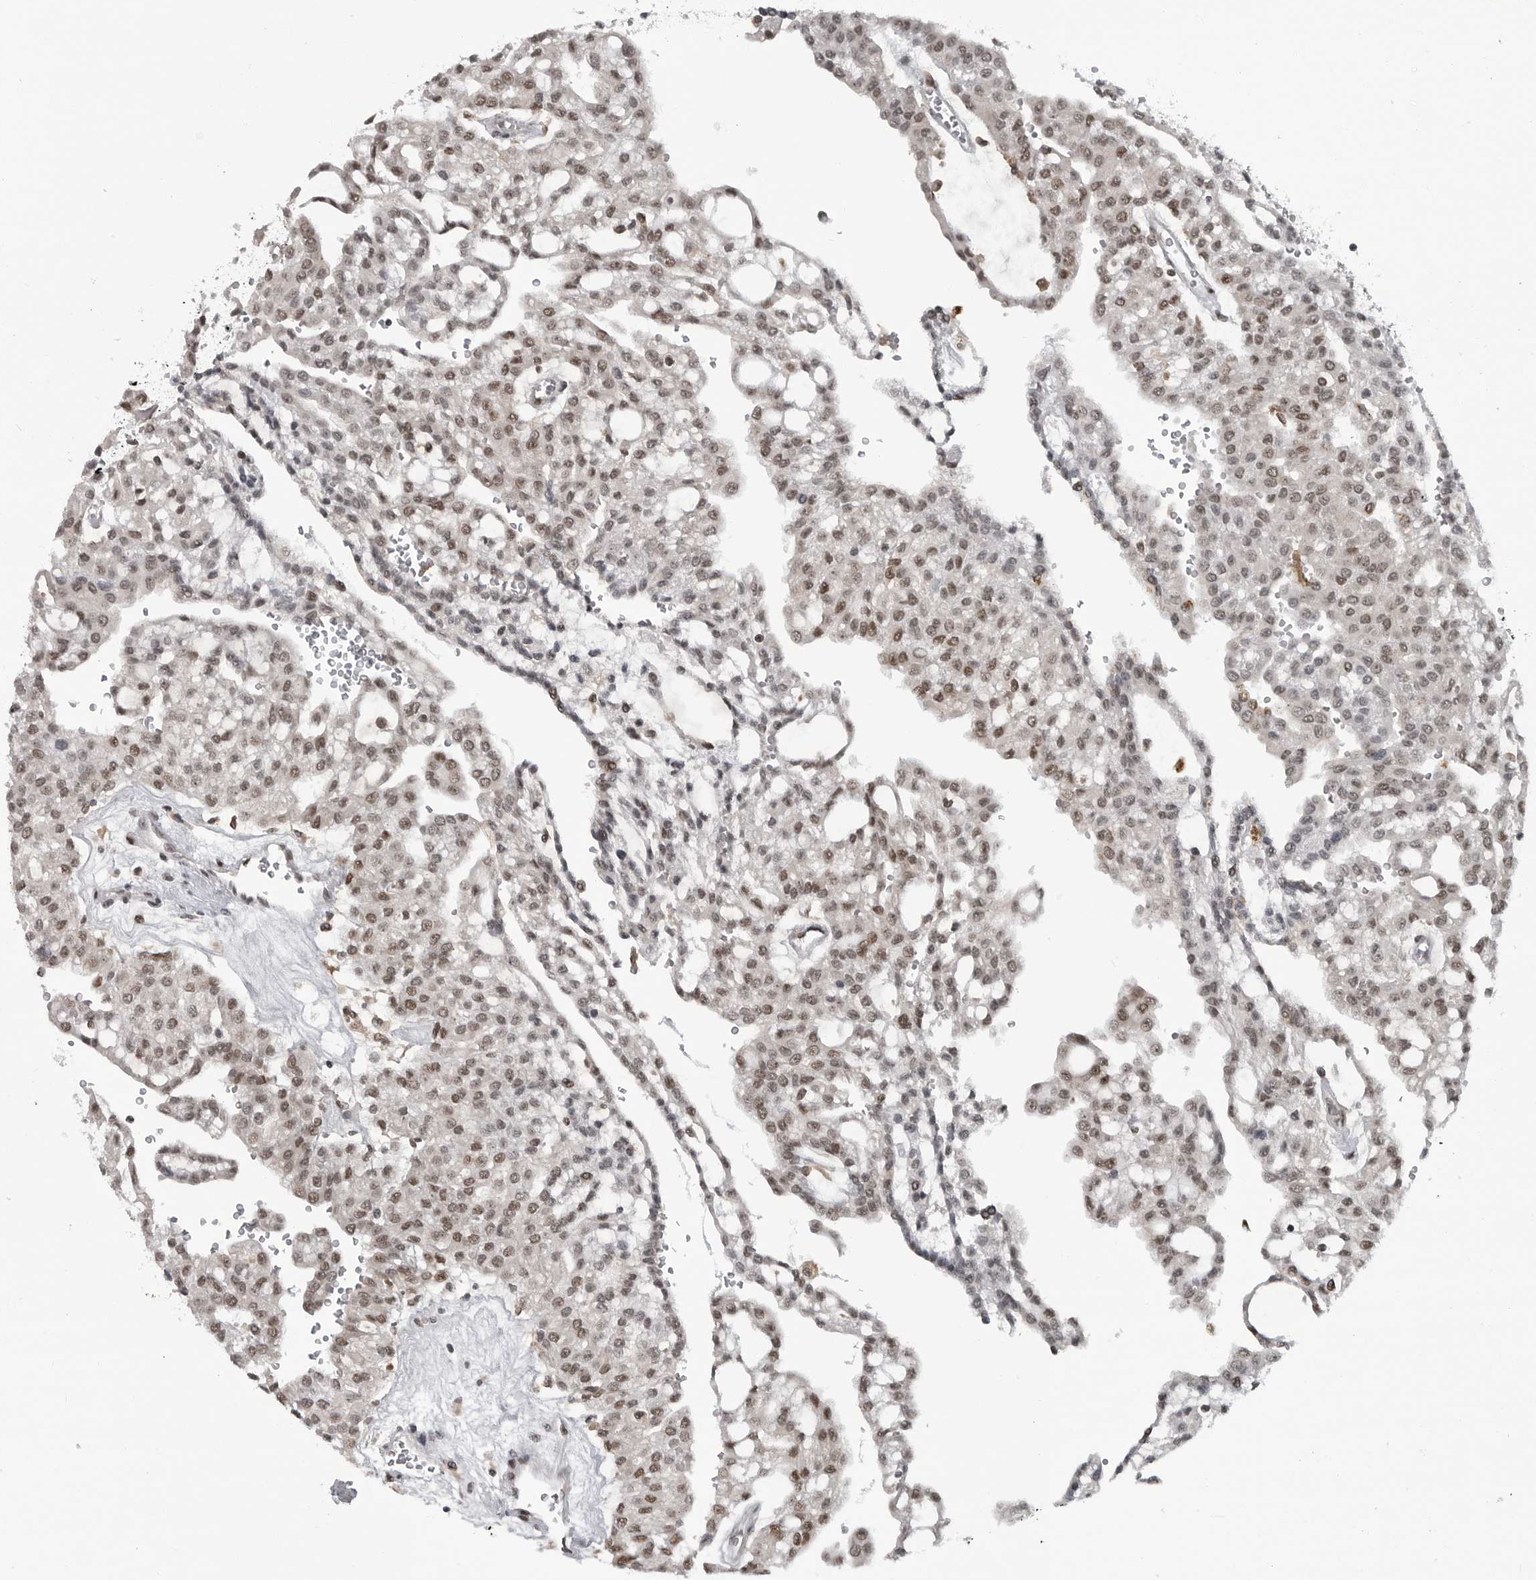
{"staining": {"intensity": "moderate", "quantity": ">75%", "location": "nuclear"}, "tissue": "renal cancer", "cell_type": "Tumor cells", "image_type": "cancer", "snomed": [{"axis": "morphology", "description": "Adenocarcinoma, NOS"}, {"axis": "topography", "description": "Kidney"}], "caption": "A micrograph of human adenocarcinoma (renal) stained for a protein demonstrates moderate nuclear brown staining in tumor cells.", "gene": "C8orf58", "patient": {"sex": "male", "age": 63}}